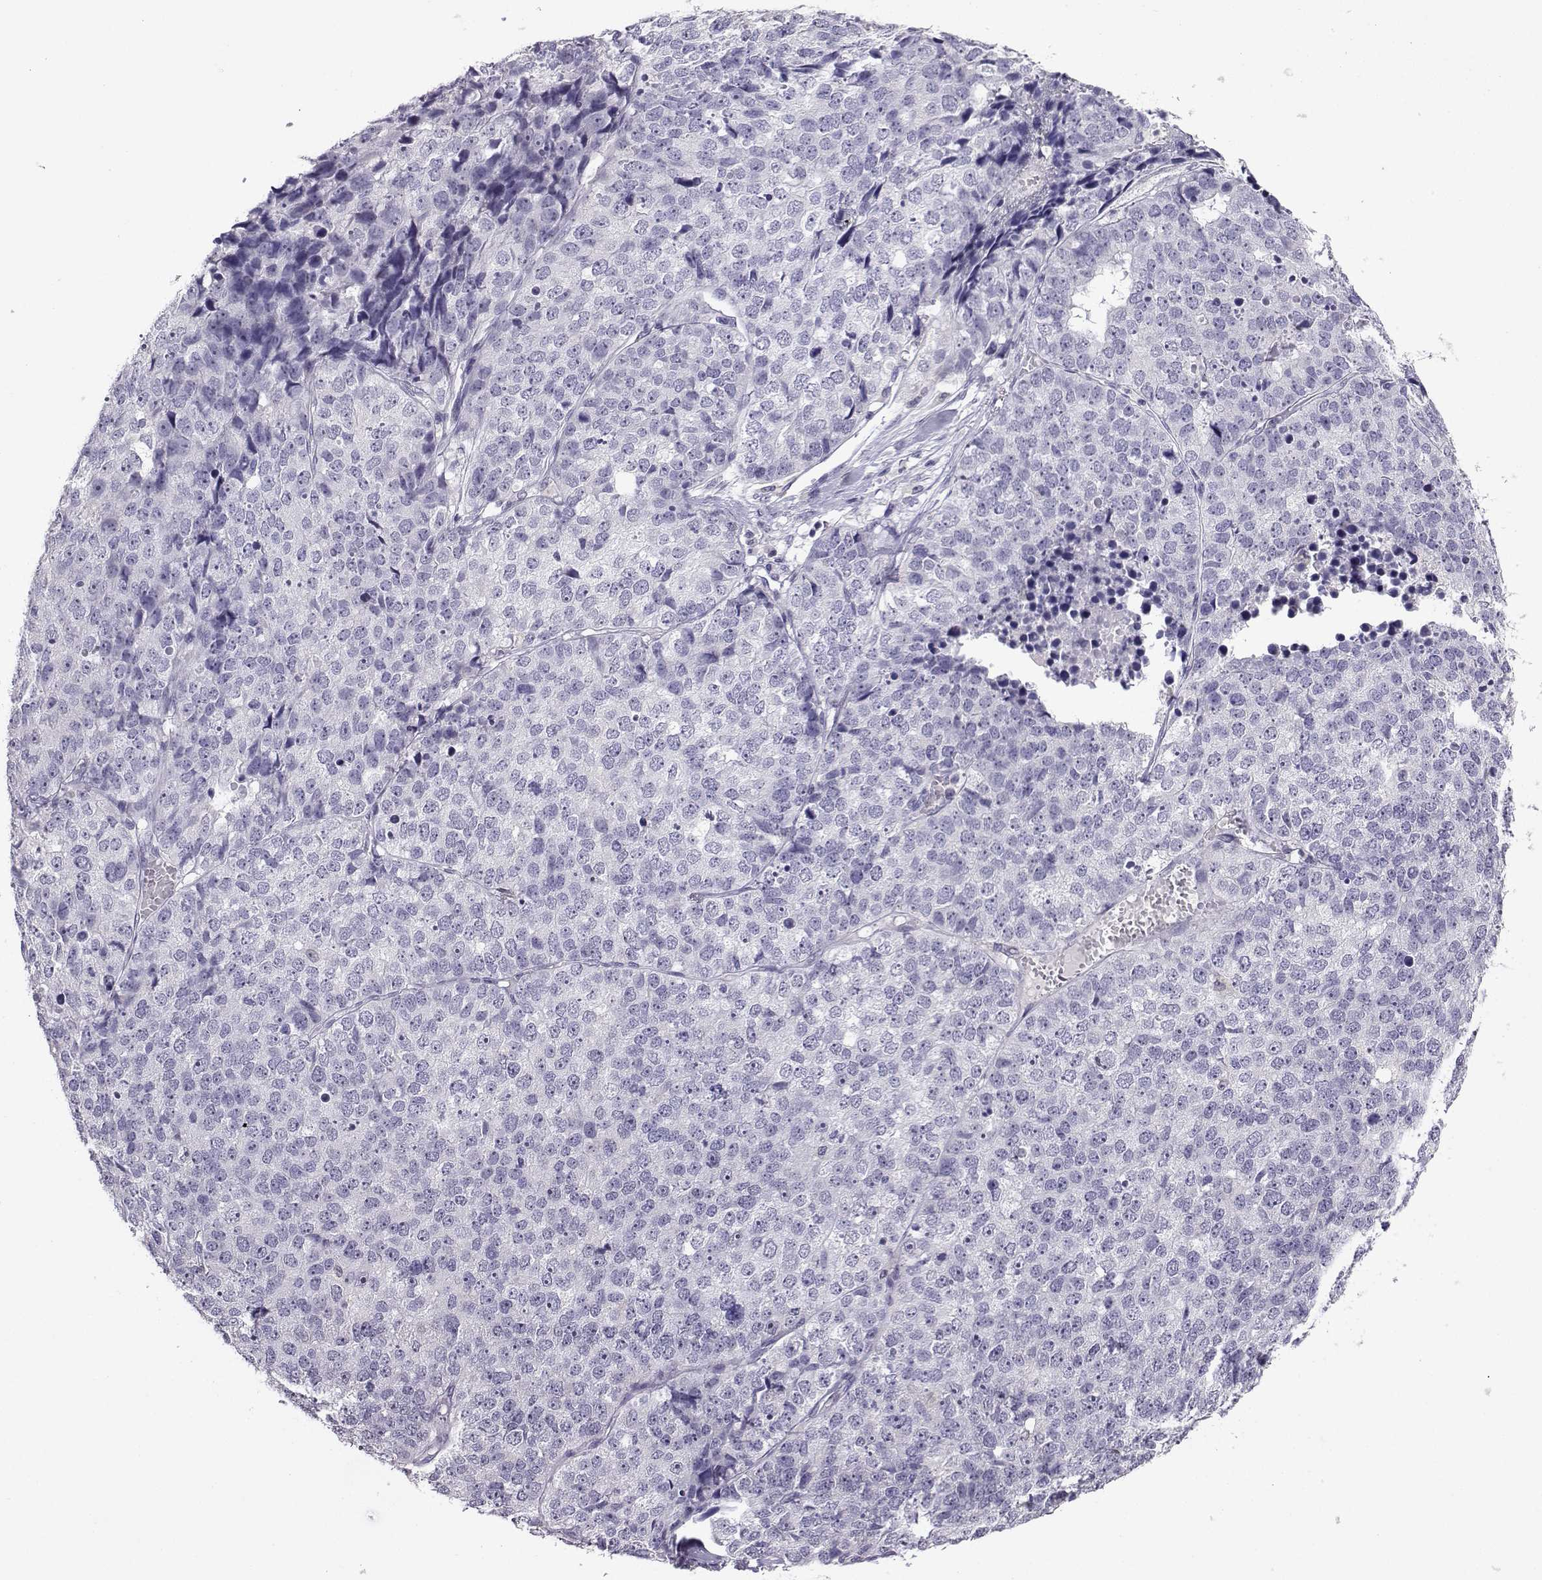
{"staining": {"intensity": "negative", "quantity": "none", "location": "none"}, "tissue": "stomach cancer", "cell_type": "Tumor cells", "image_type": "cancer", "snomed": [{"axis": "morphology", "description": "Adenocarcinoma, NOS"}, {"axis": "topography", "description": "Stomach"}], "caption": "Immunohistochemistry histopathology image of neoplastic tissue: human adenocarcinoma (stomach) stained with DAB (3,3'-diaminobenzidine) reveals no significant protein positivity in tumor cells.", "gene": "TBR1", "patient": {"sex": "male", "age": 69}}